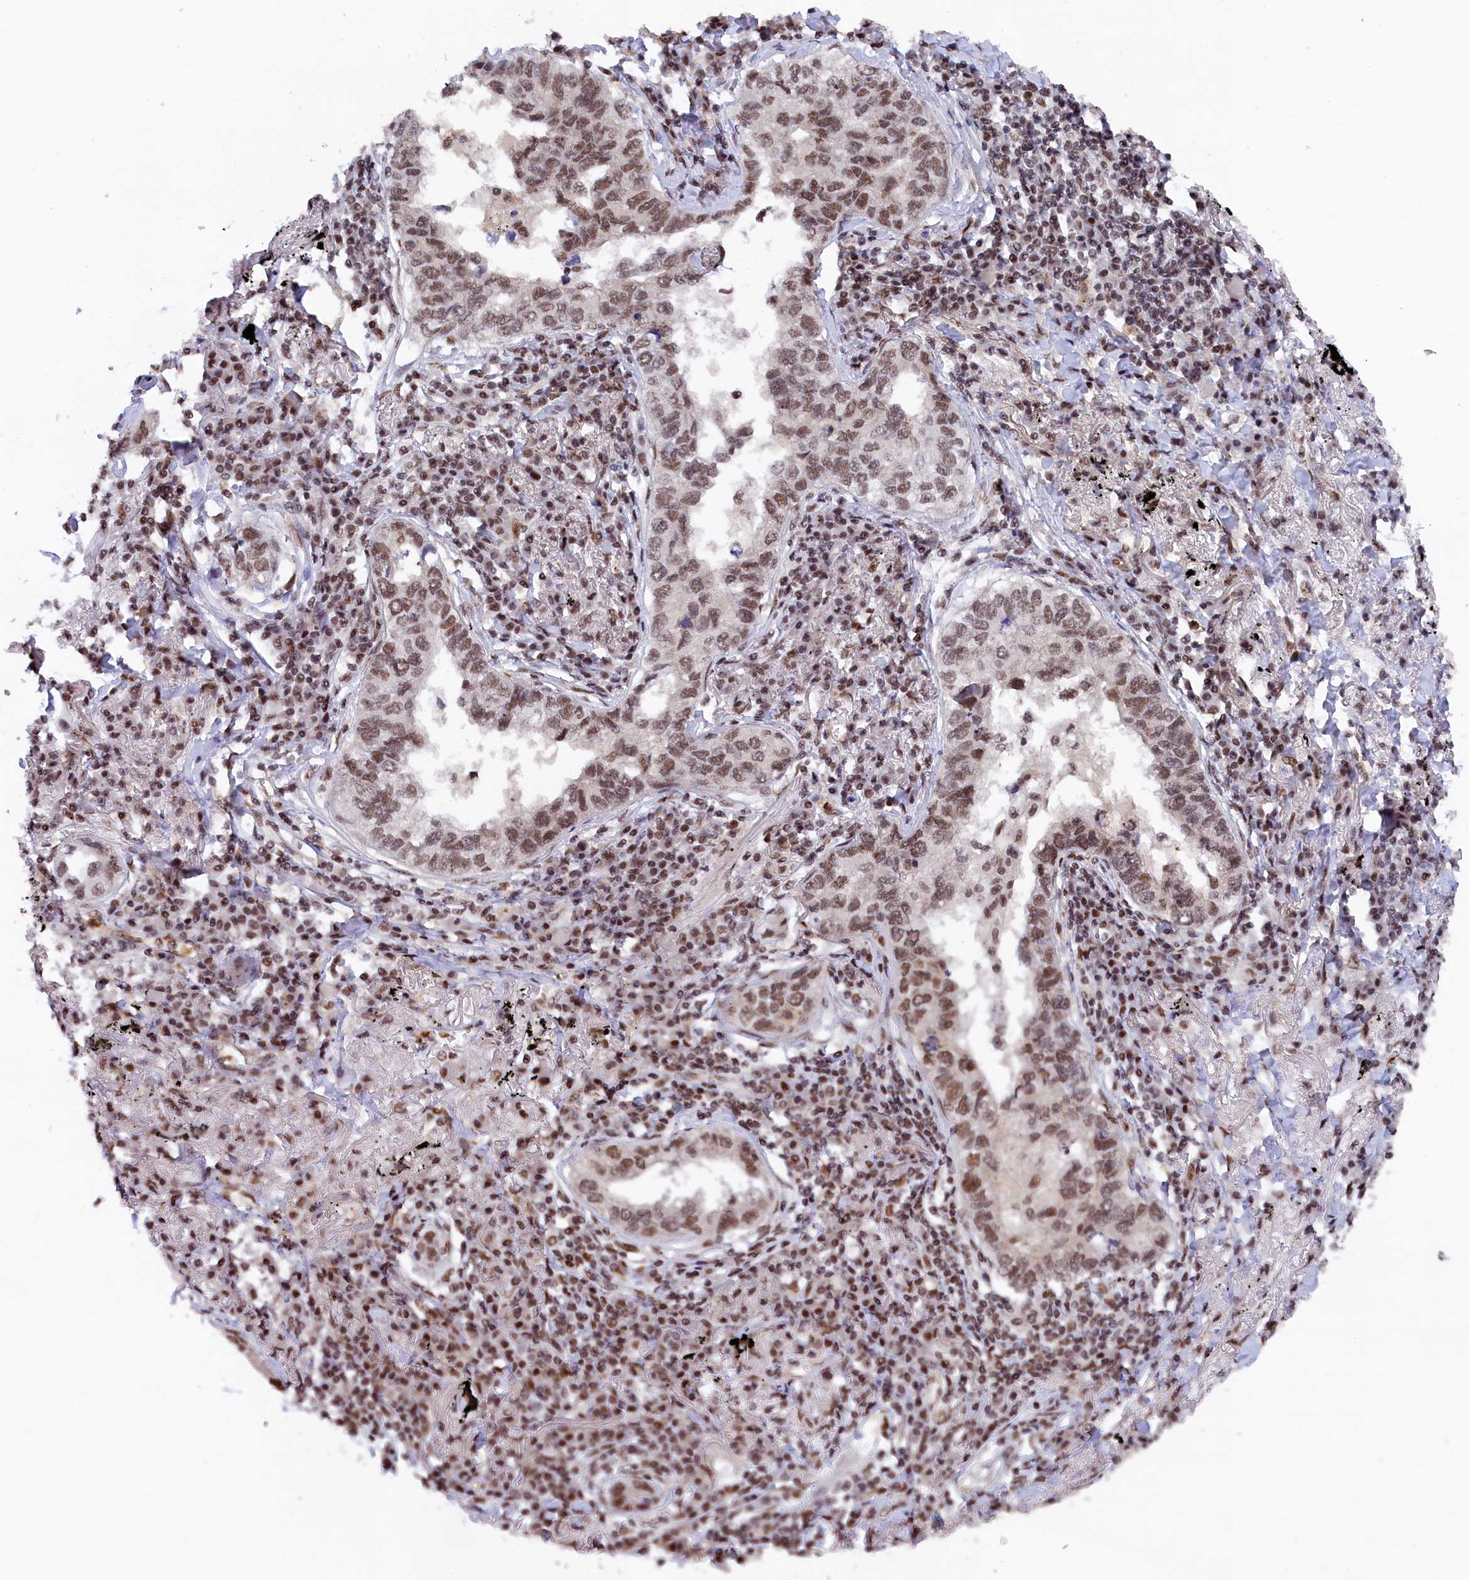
{"staining": {"intensity": "moderate", "quantity": ">75%", "location": "nuclear"}, "tissue": "lung cancer", "cell_type": "Tumor cells", "image_type": "cancer", "snomed": [{"axis": "morphology", "description": "Adenocarcinoma, NOS"}, {"axis": "topography", "description": "Lung"}], "caption": "Adenocarcinoma (lung) tissue displays moderate nuclear positivity in approximately >75% of tumor cells The staining was performed using DAB to visualize the protein expression in brown, while the nuclei were stained in blue with hematoxylin (Magnification: 20x).", "gene": "ADIG", "patient": {"sex": "male", "age": 65}}